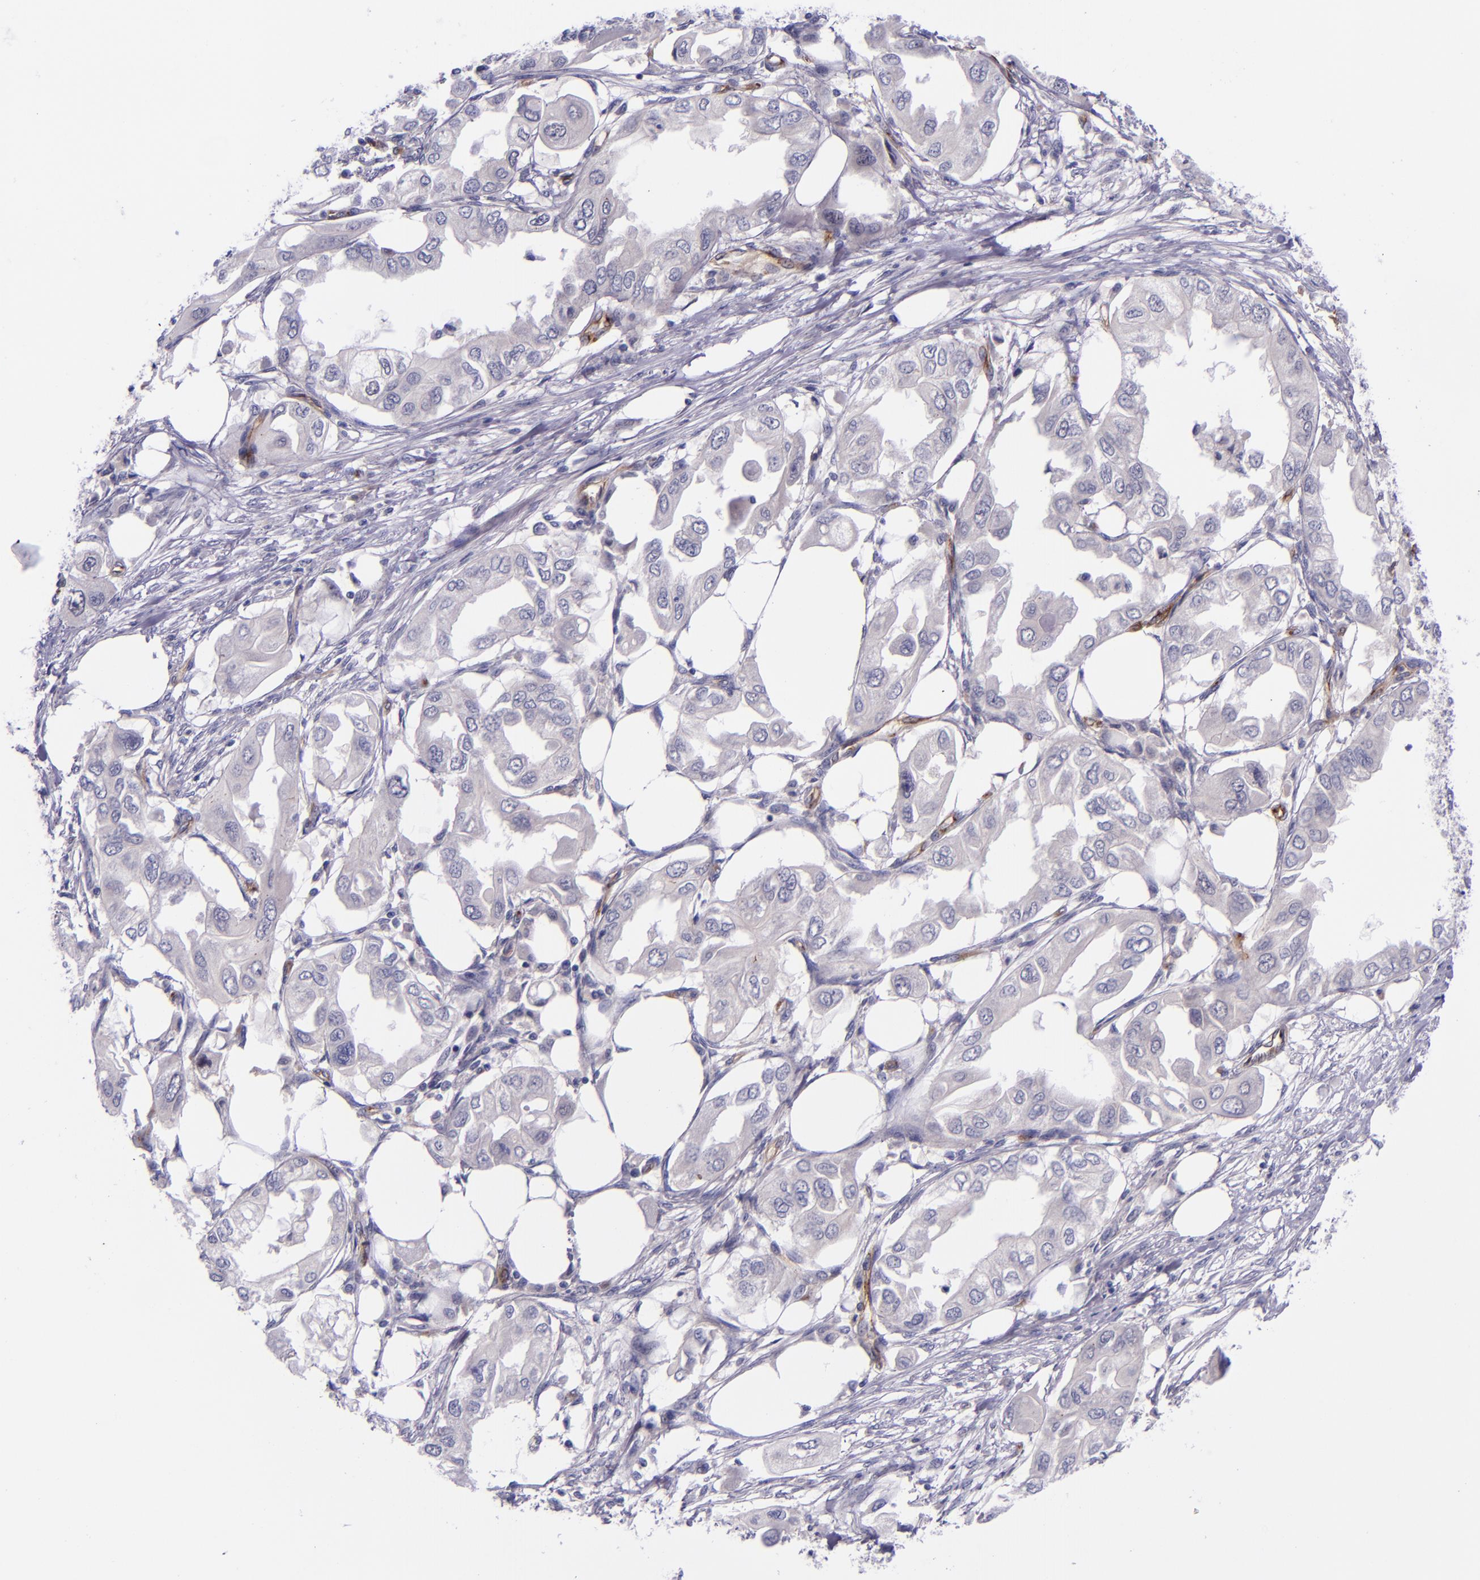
{"staining": {"intensity": "negative", "quantity": "none", "location": "none"}, "tissue": "endometrial cancer", "cell_type": "Tumor cells", "image_type": "cancer", "snomed": [{"axis": "morphology", "description": "Adenocarcinoma, NOS"}, {"axis": "topography", "description": "Endometrium"}], "caption": "Image shows no protein positivity in tumor cells of adenocarcinoma (endometrial) tissue. (Immunohistochemistry (ihc), brightfield microscopy, high magnification).", "gene": "NOS3", "patient": {"sex": "female", "age": 67}}